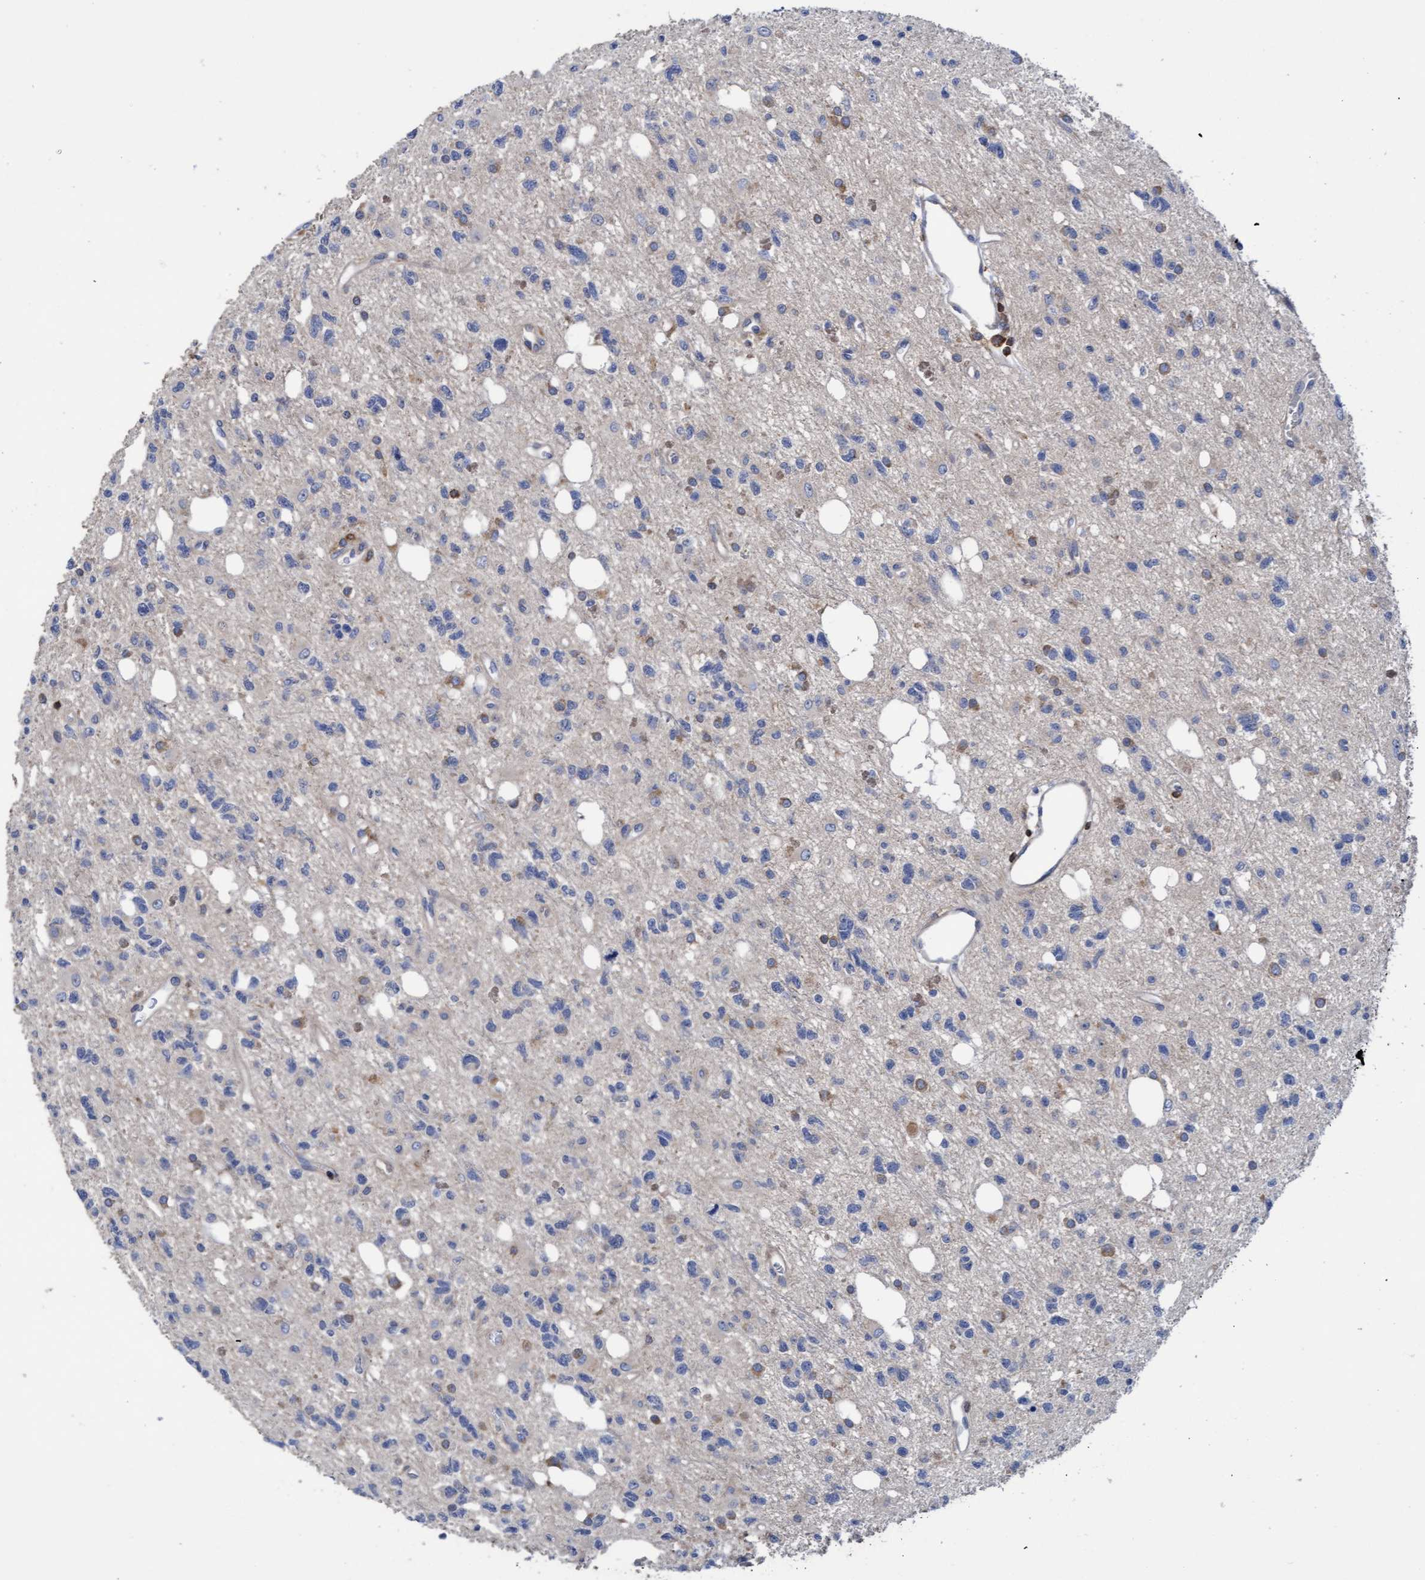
{"staining": {"intensity": "negative", "quantity": "none", "location": "none"}, "tissue": "glioma", "cell_type": "Tumor cells", "image_type": "cancer", "snomed": [{"axis": "morphology", "description": "Glioma, malignant, High grade"}, {"axis": "topography", "description": "Brain"}], "caption": "Histopathology image shows no significant protein positivity in tumor cells of malignant glioma (high-grade).", "gene": "FNBP1", "patient": {"sex": "female", "age": 62}}